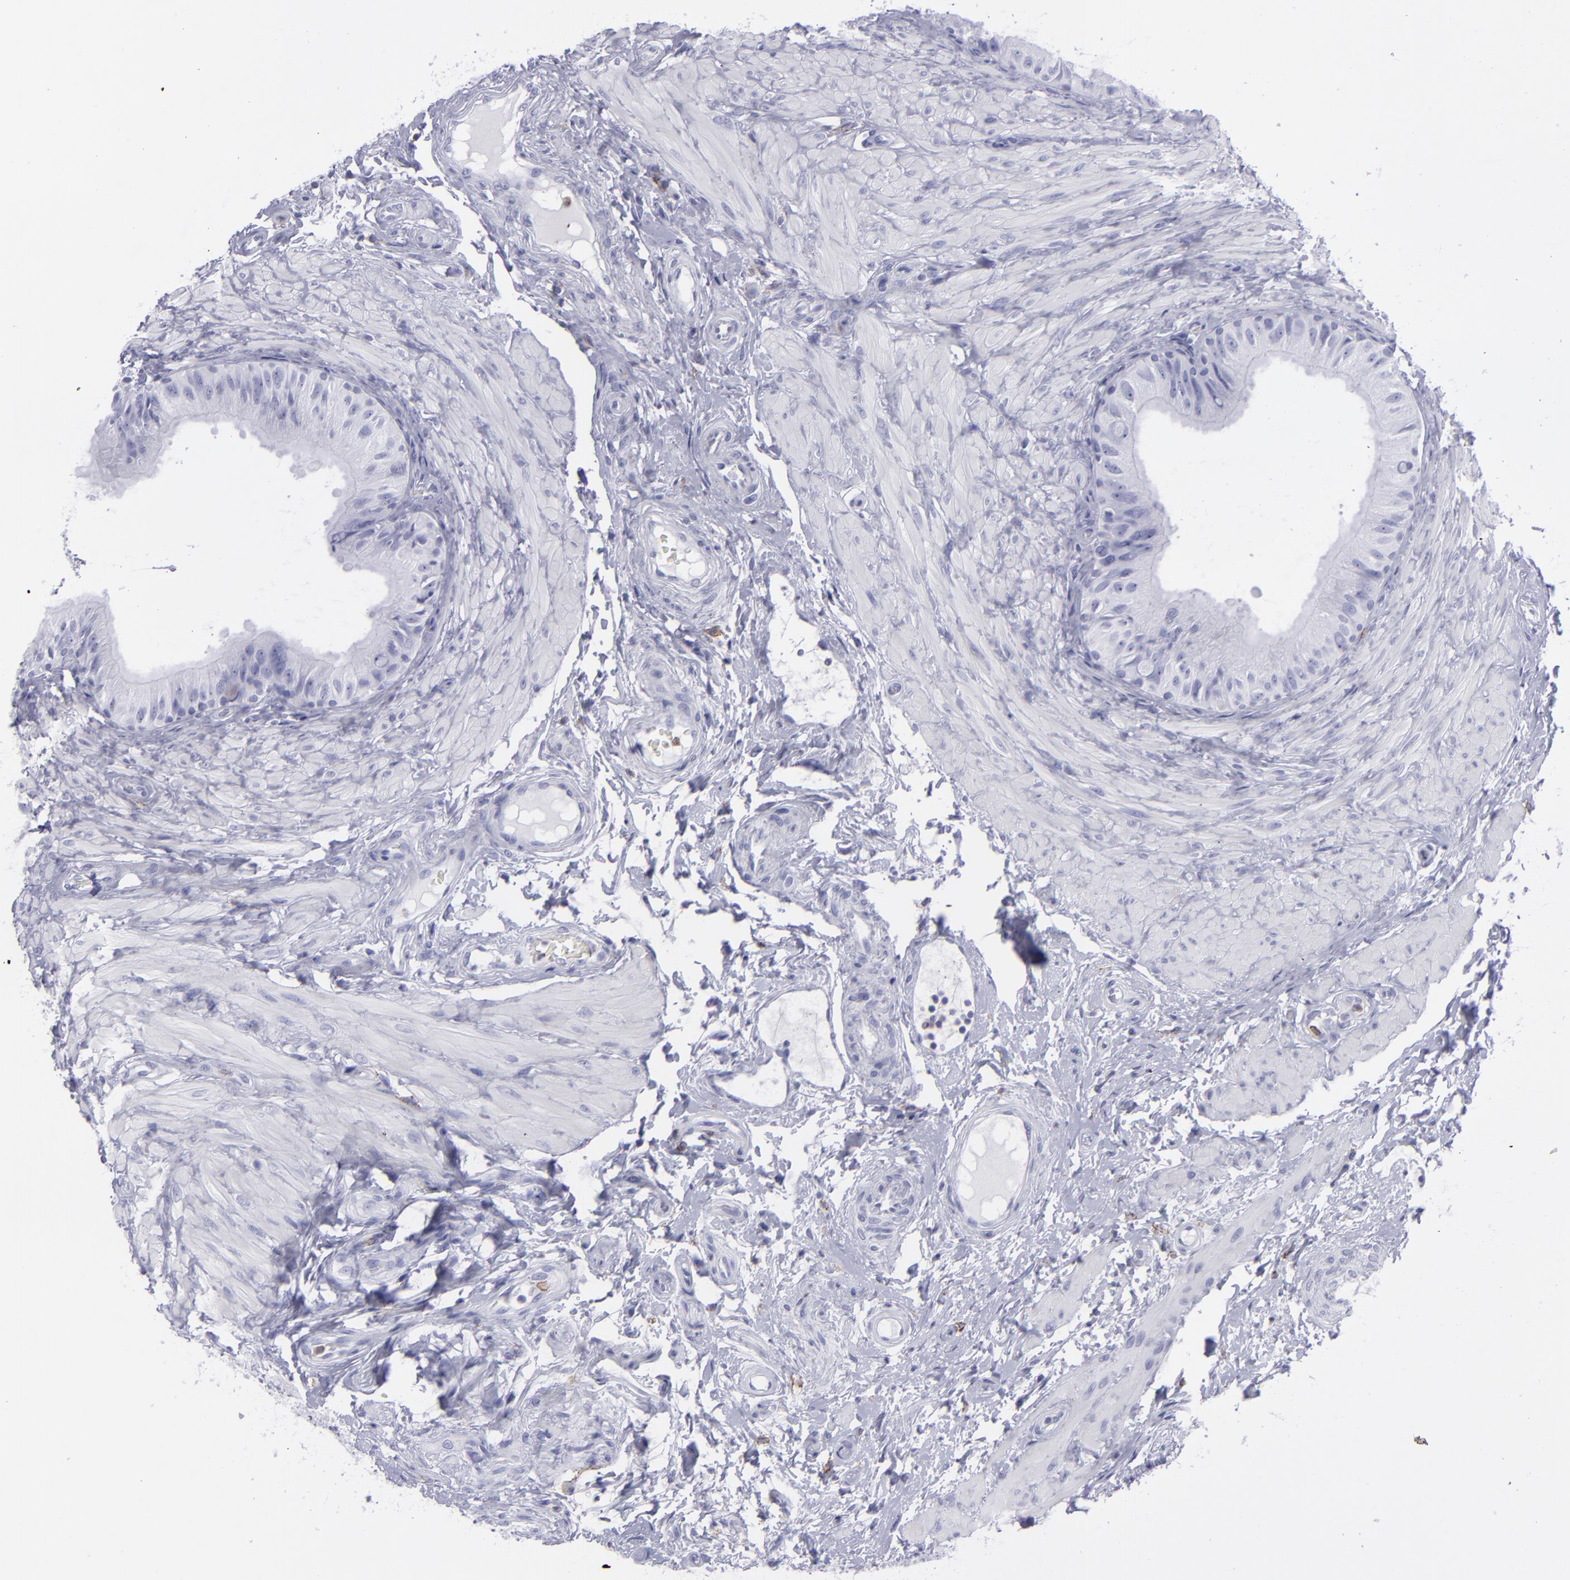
{"staining": {"intensity": "negative", "quantity": "none", "location": "none"}, "tissue": "epididymis", "cell_type": "Glandular cells", "image_type": "normal", "snomed": [{"axis": "morphology", "description": "Normal tissue, NOS"}, {"axis": "topography", "description": "Epididymis"}], "caption": "This is an immunohistochemistry (IHC) histopathology image of unremarkable human epididymis. There is no expression in glandular cells.", "gene": "SELPLG", "patient": {"sex": "male", "age": 68}}